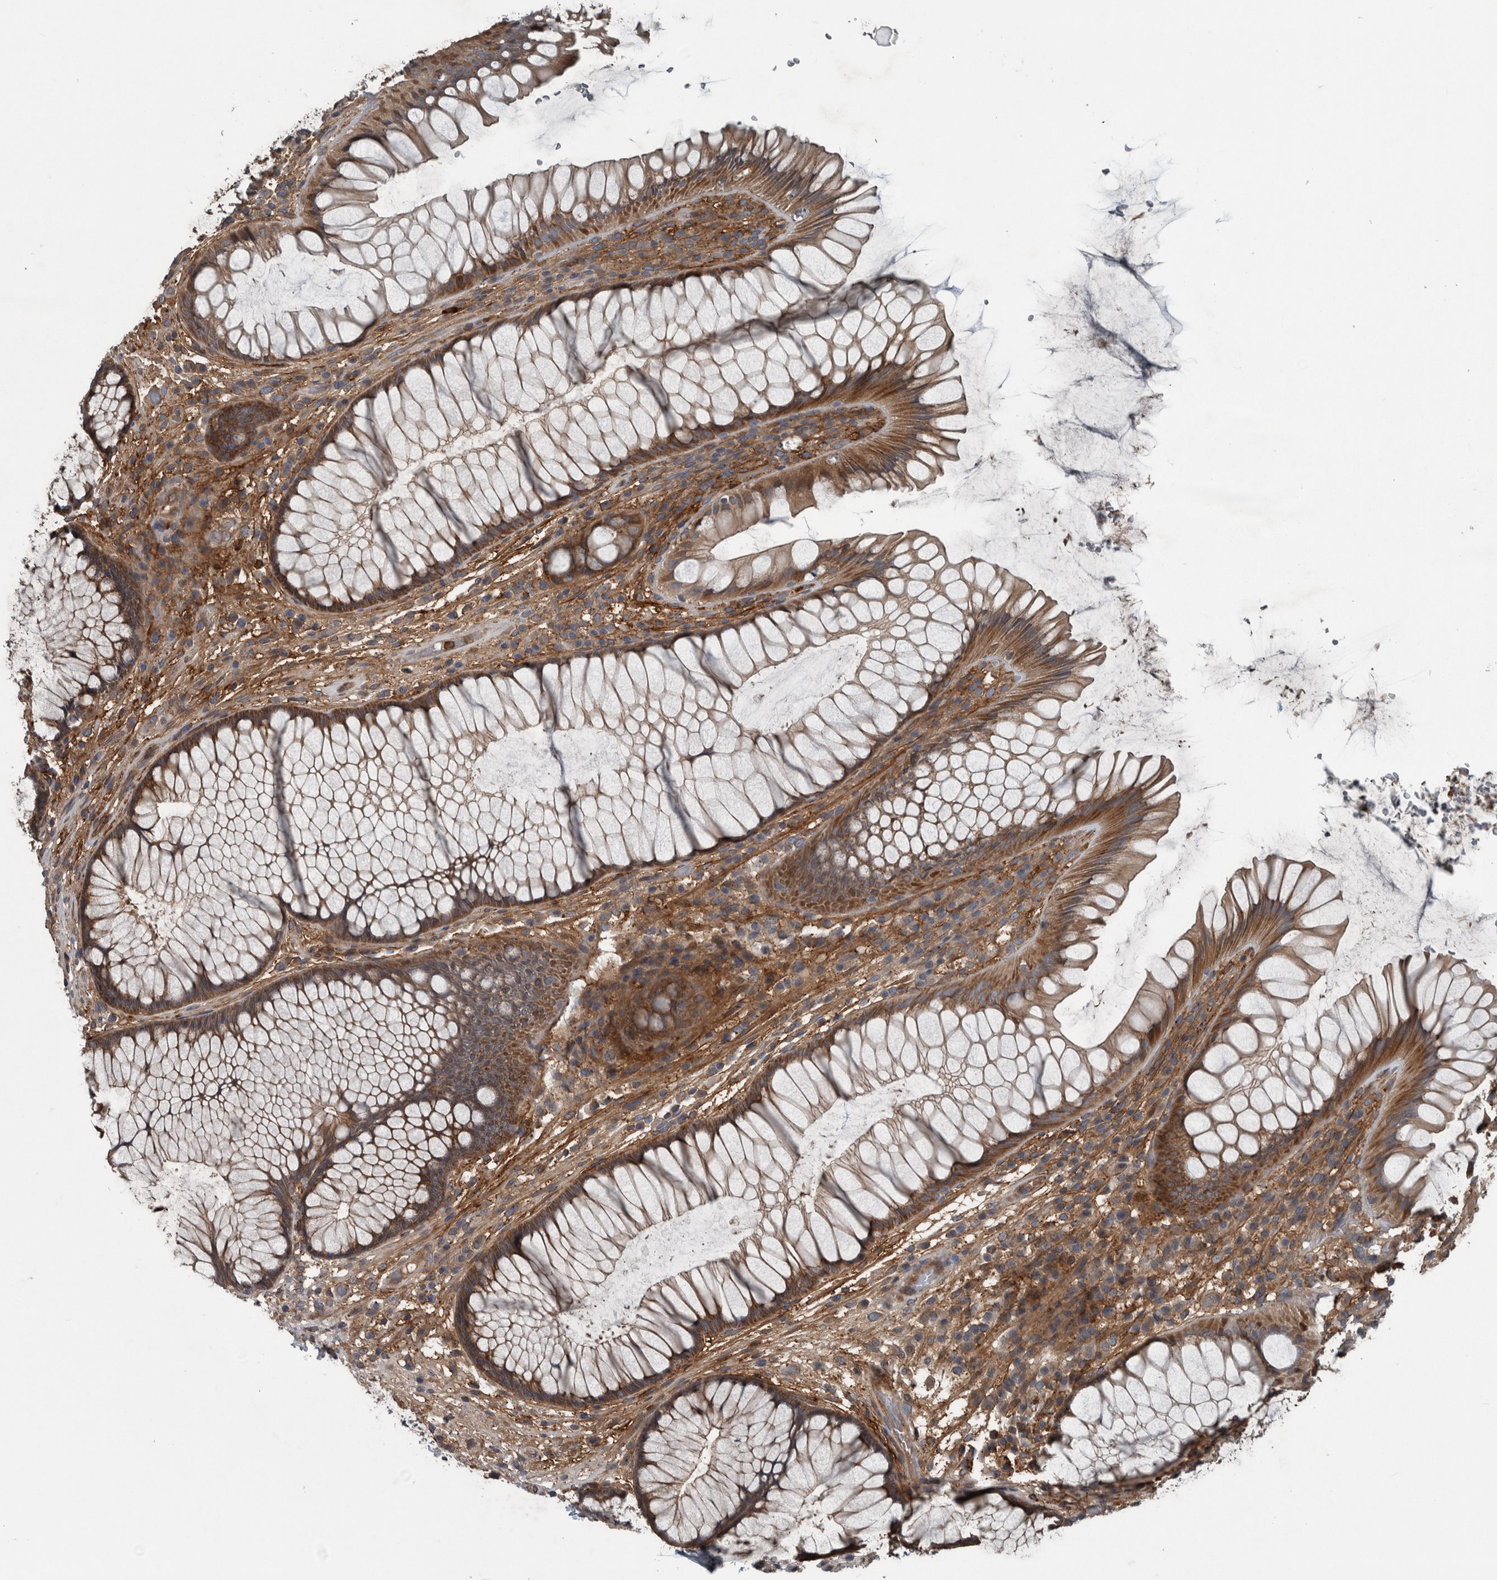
{"staining": {"intensity": "moderate", "quantity": ">75%", "location": "cytoplasmic/membranous"}, "tissue": "rectum", "cell_type": "Glandular cells", "image_type": "normal", "snomed": [{"axis": "morphology", "description": "Normal tissue, NOS"}, {"axis": "topography", "description": "Rectum"}], "caption": "Protein expression analysis of unremarkable rectum reveals moderate cytoplasmic/membranous expression in about >75% of glandular cells. Ihc stains the protein in brown and the nuclei are stained blue.", "gene": "EXOC8", "patient": {"sex": "male", "age": 51}}